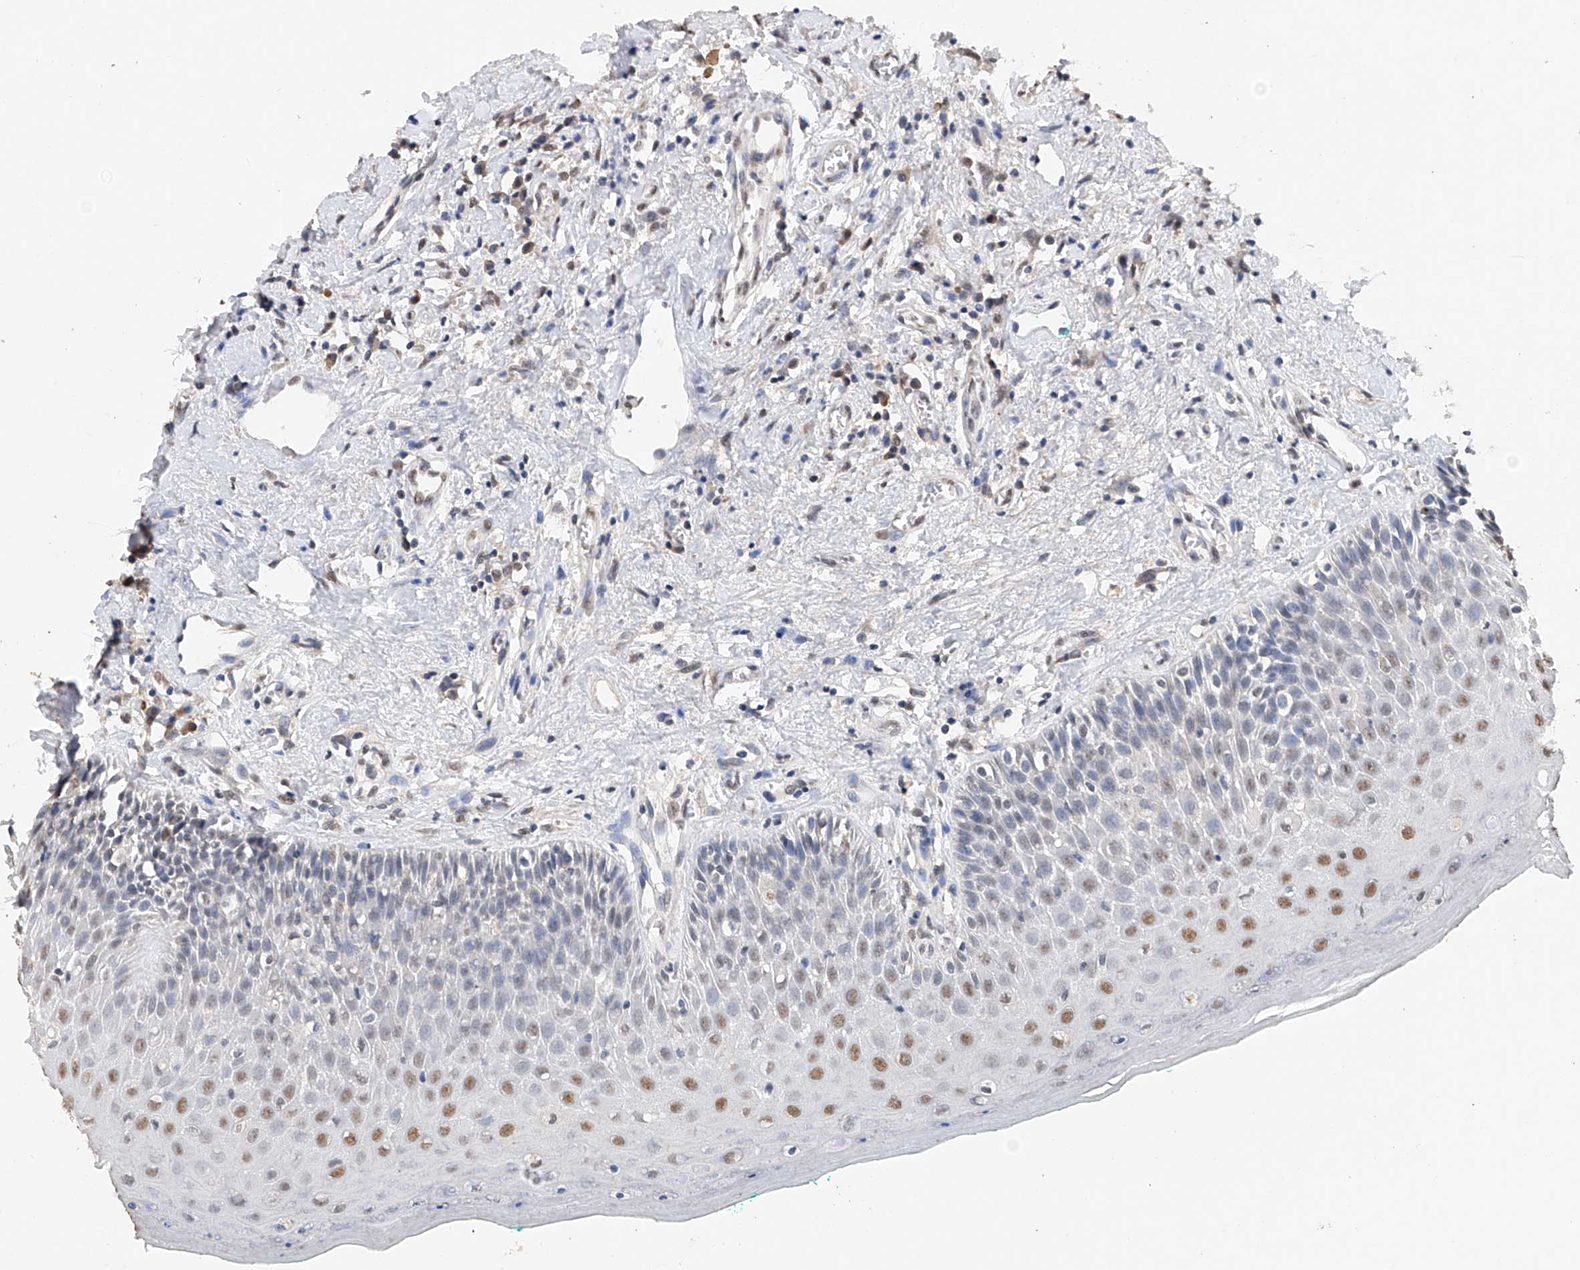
{"staining": {"intensity": "moderate", "quantity": "<25%", "location": "nuclear"}, "tissue": "oral mucosa", "cell_type": "Squamous epithelial cells", "image_type": "normal", "snomed": [{"axis": "morphology", "description": "Normal tissue, NOS"}, {"axis": "topography", "description": "Oral tissue"}], "caption": "Immunohistochemistry (IHC) staining of unremarkable oral mucosa, which reveals low levels of moderate nuclear staining in approximately <25% of squamous epithelial cells indicating moderate nuclear protein positivity. The staining was performed using DAB (brown) for protein detection and nuclei were counterstained in hematoxylin (blue).", "gene": "DMAP1", "patient": {"sex": "female", "age": 70}}